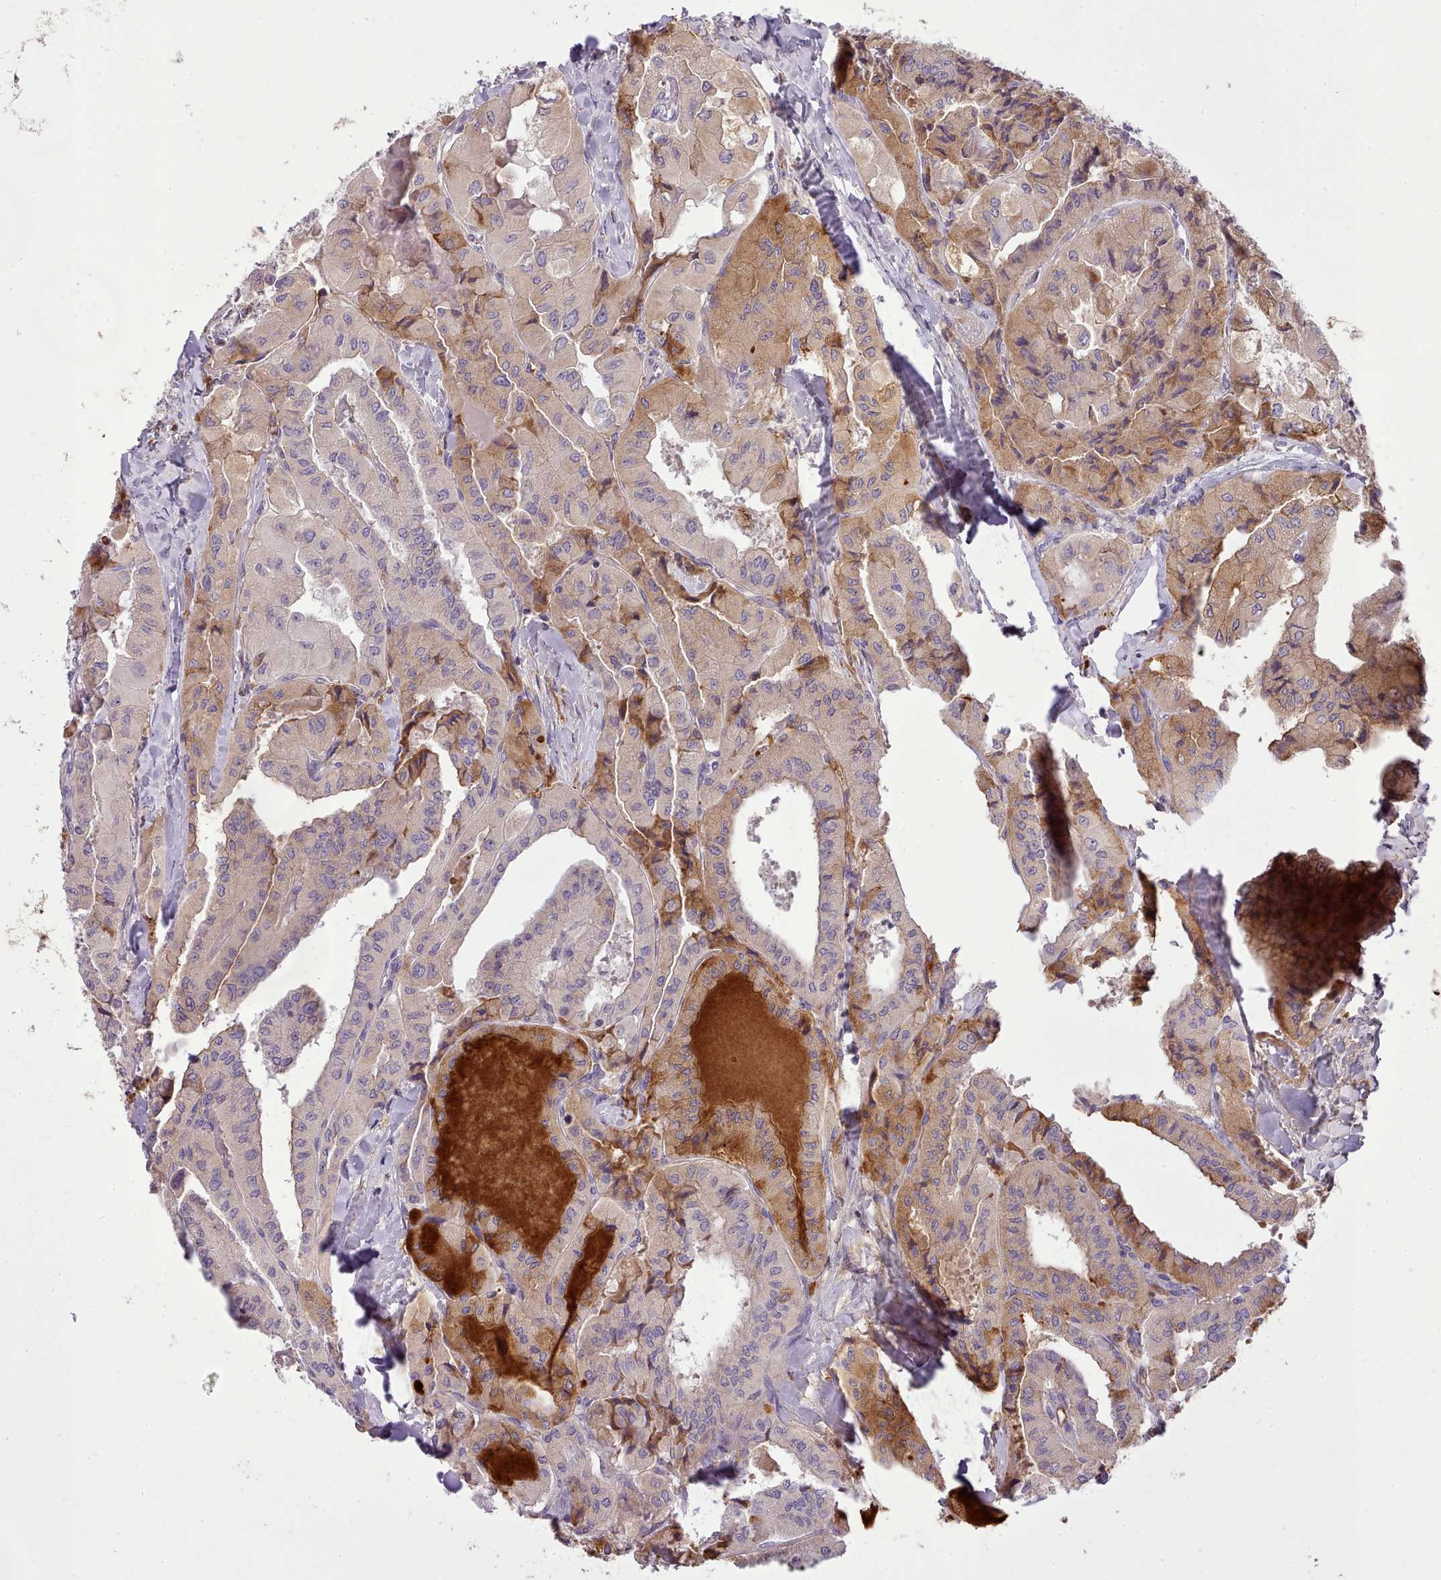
{"staining": {"intensity": "moderate", "quantity": "<25%", "location": "cytoplasmic/membranous"}, "tissue": "thyroid cancer", "cell_type": "Tumor cells", "image_type": "cancer", "snomed": [{"axis": "morphology", "description": "Normal tissue, NOS"}, {"axis": "morphology", "description": "Papillary adenocarcinoma, NOS"}, {"axis": "topography", "description": "Thyroid gland"}], "caption": "DAB immunohistochemical staining of human thyroid papillary adenocarcinoma displays moderate cytoplasmic/membranous protein staining in approximately <25% of tumor cells.", "gene": "FAM83E", "patient": {"sex": "female", "age": 59}}